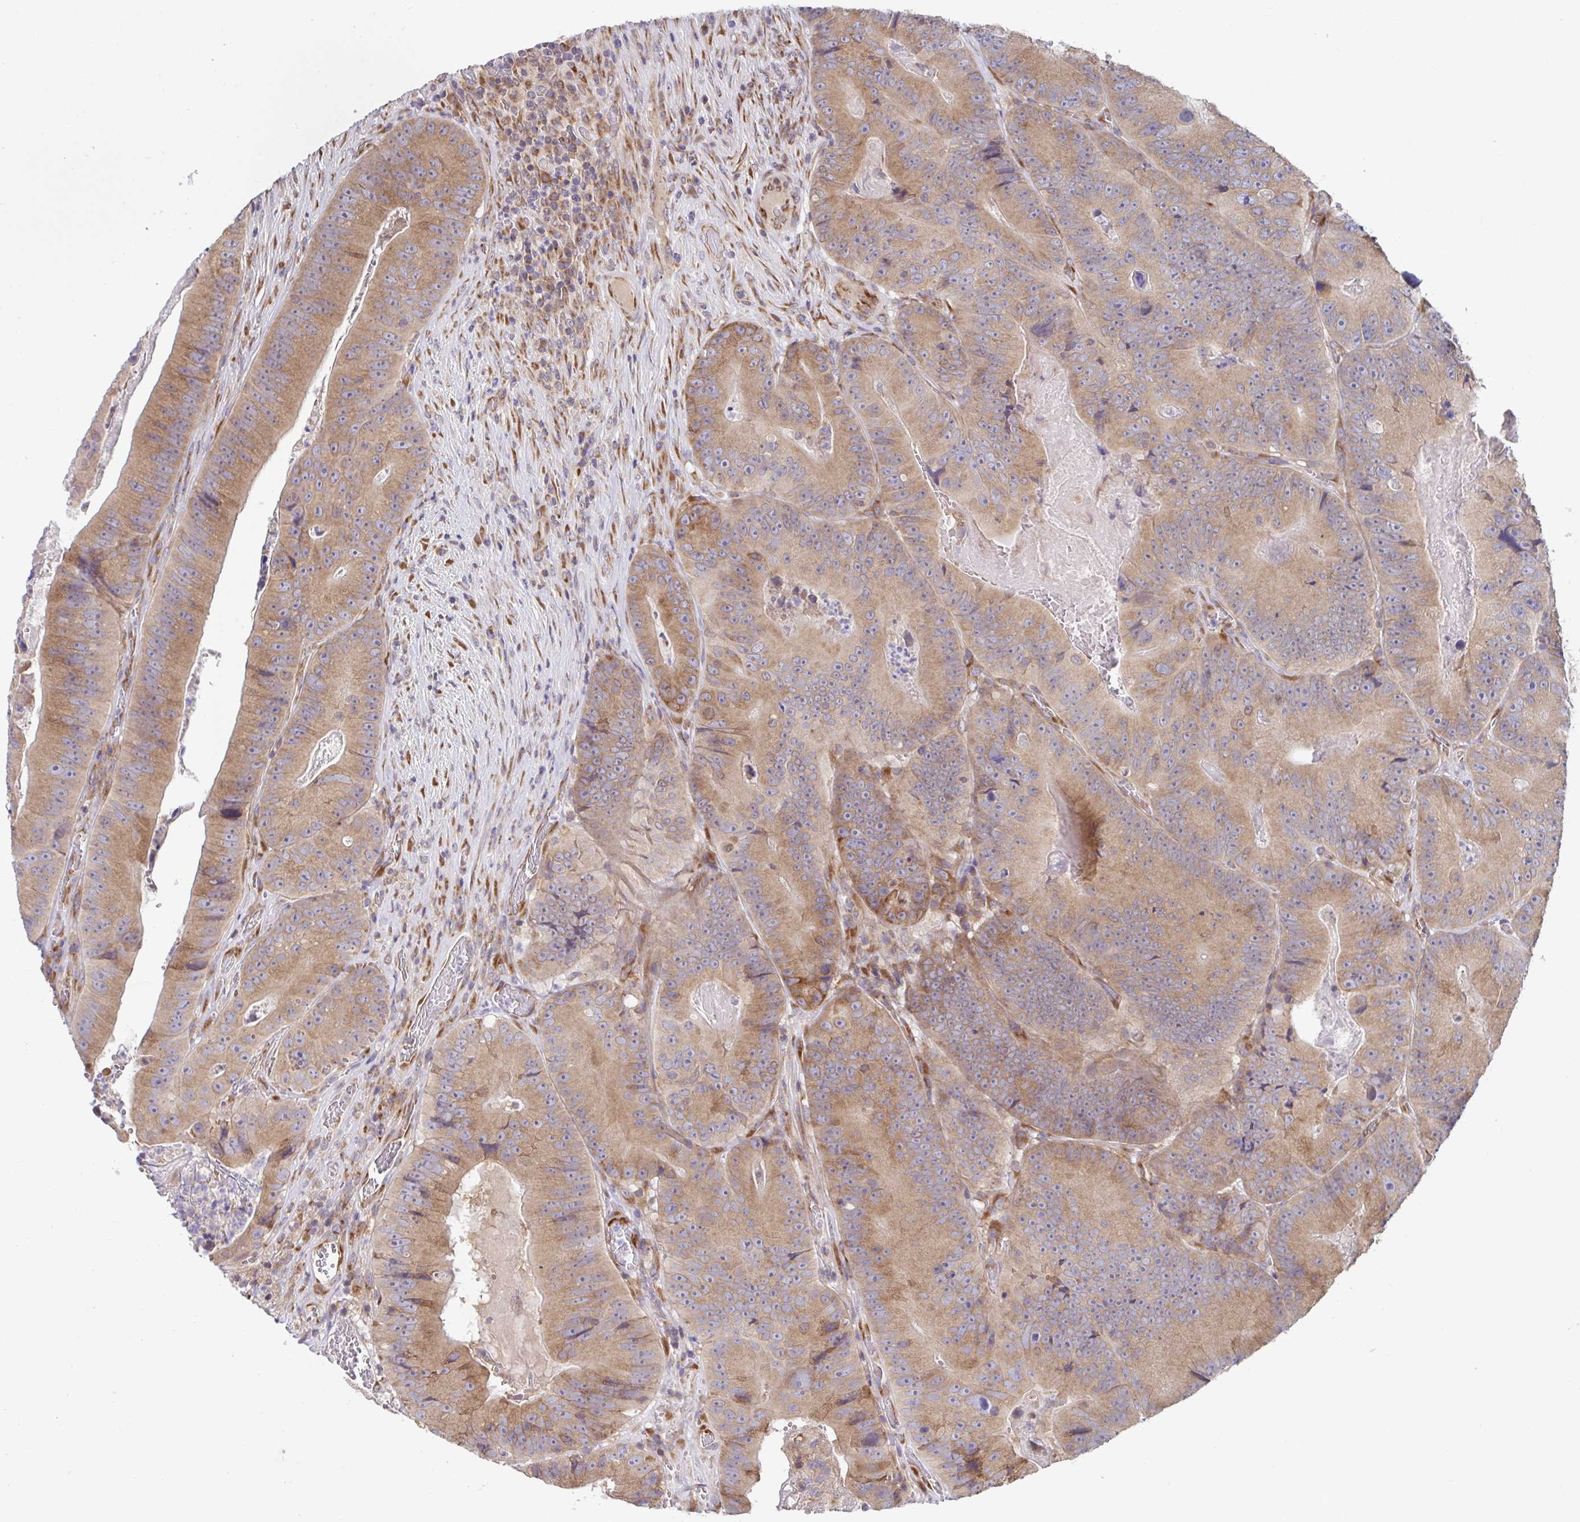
{"staining": {"intensity": "moderate", "quantity": ">75%", "location": "cytoplasmic/membranous"}, "tissue": "colorectal cancer", "cell_type": "Tumor cells", "image_type": "cancer", "snomed": [{"axis": "morphology", "description": "Adenocarcinoma, NOS"}, {"axis": "topography", "description": "Colon"}], "caption": "This histopathology image shows immunohistochemistry staining of colorectal cancer, with medium moderate cytoplasmic/membranous positivity in approximately >75% of tumor cells.", "gene": "ATP5MJ", "patient": {"sex": "female", "age": 86}}